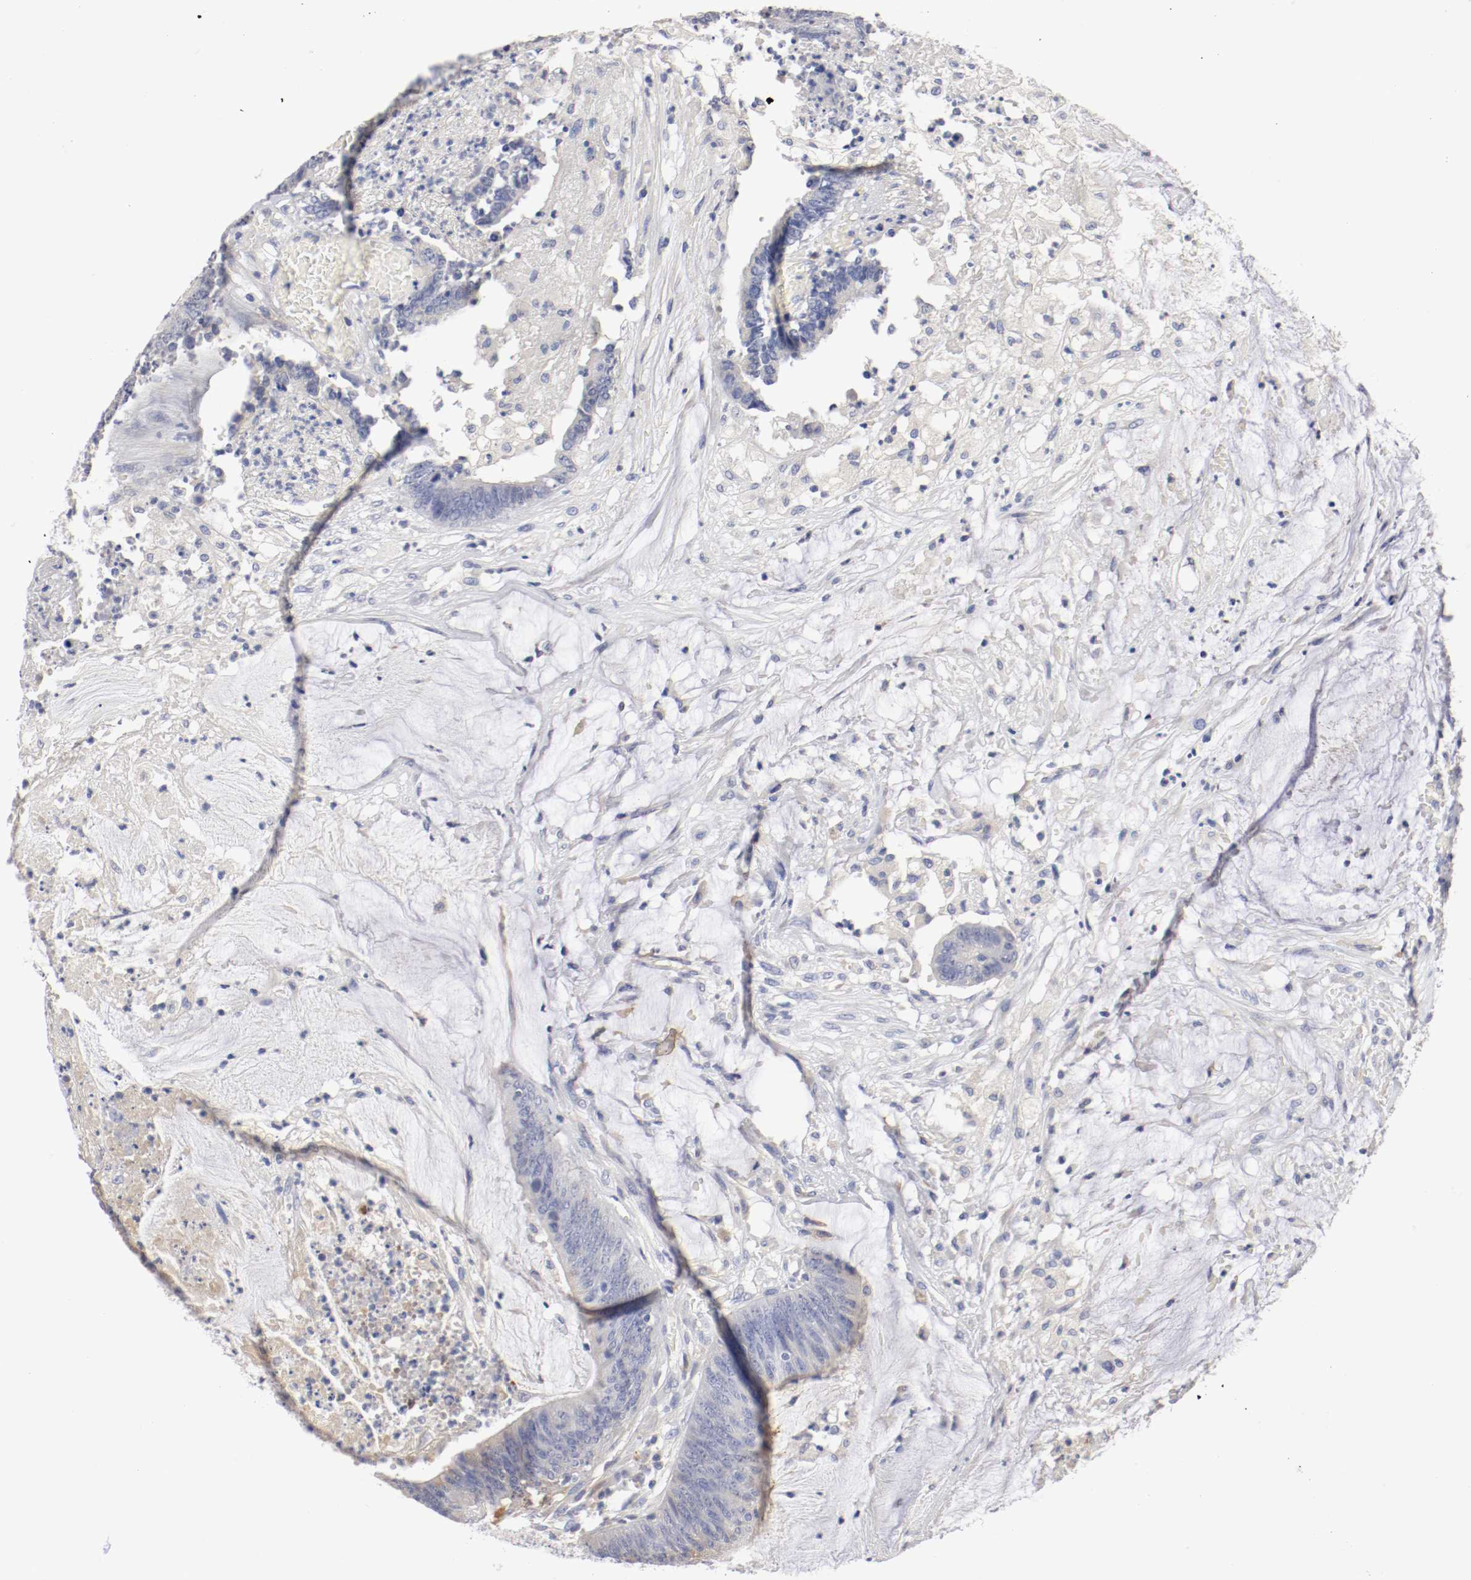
{"staining": {"intensity": "weak", "quantity": "25%-75%", "location": "cytoplasmic/membranous"}, "tissue": "colorectal cancer", "cell_type": "Tumor cells", "image_type": "cancer", "snomed": [{"axis": "morphology", "description": "Adenocarcinoma, NOS"}, {"axis": "topography", "description": "Rectum"}], "caption": "Approximately 25%-75% of tumor cells in human colorectal cancer reveal weak cytoplasmic/membranous protein positivity as visualized by brown immunohistochemical staining.", "gene": "FGFBP1", "patient": {"sex": "female", "age": 66}}